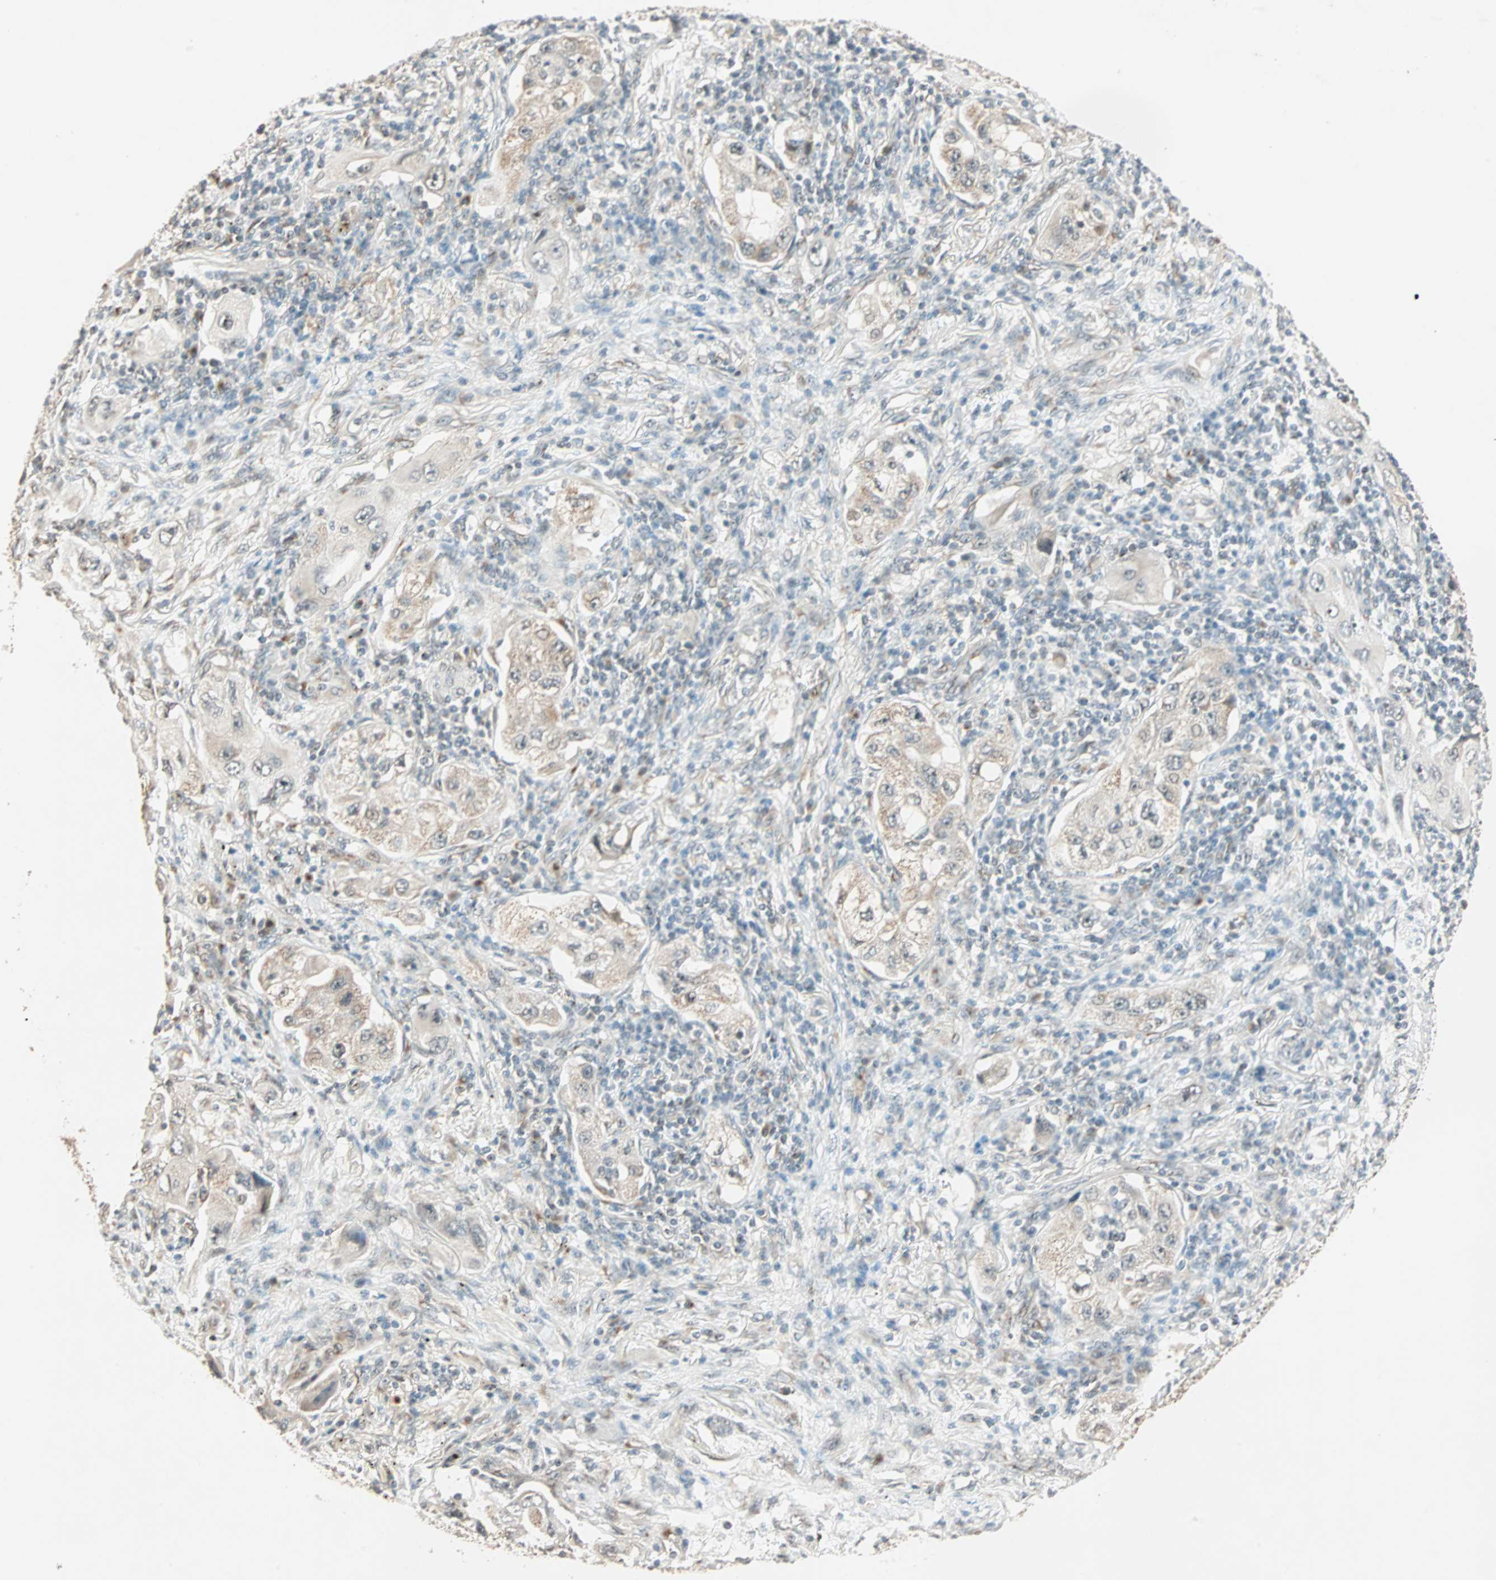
{"staining": {"intensity": "weak", "quantity": "25%-75%", "location": "cytoplasmic/membranous"}, "tissue": "lung cancer", "cell_type": "Tumor cells", "image_type": "cancer", "snomed": [{"axis": "morphology", "description": "Adenocarcinoma, NOS"}, {"axis": "topography", "description": "Lung"}], "caption": "Brown immunohistochemical staining in lung cancer (adenocarcinoma) shows weak cytoplasmic/membranous staining in approximately 25%-75% of tumor cells.", "gene": "PRDM2", "patient": {"sex": "female", "age": 65}}